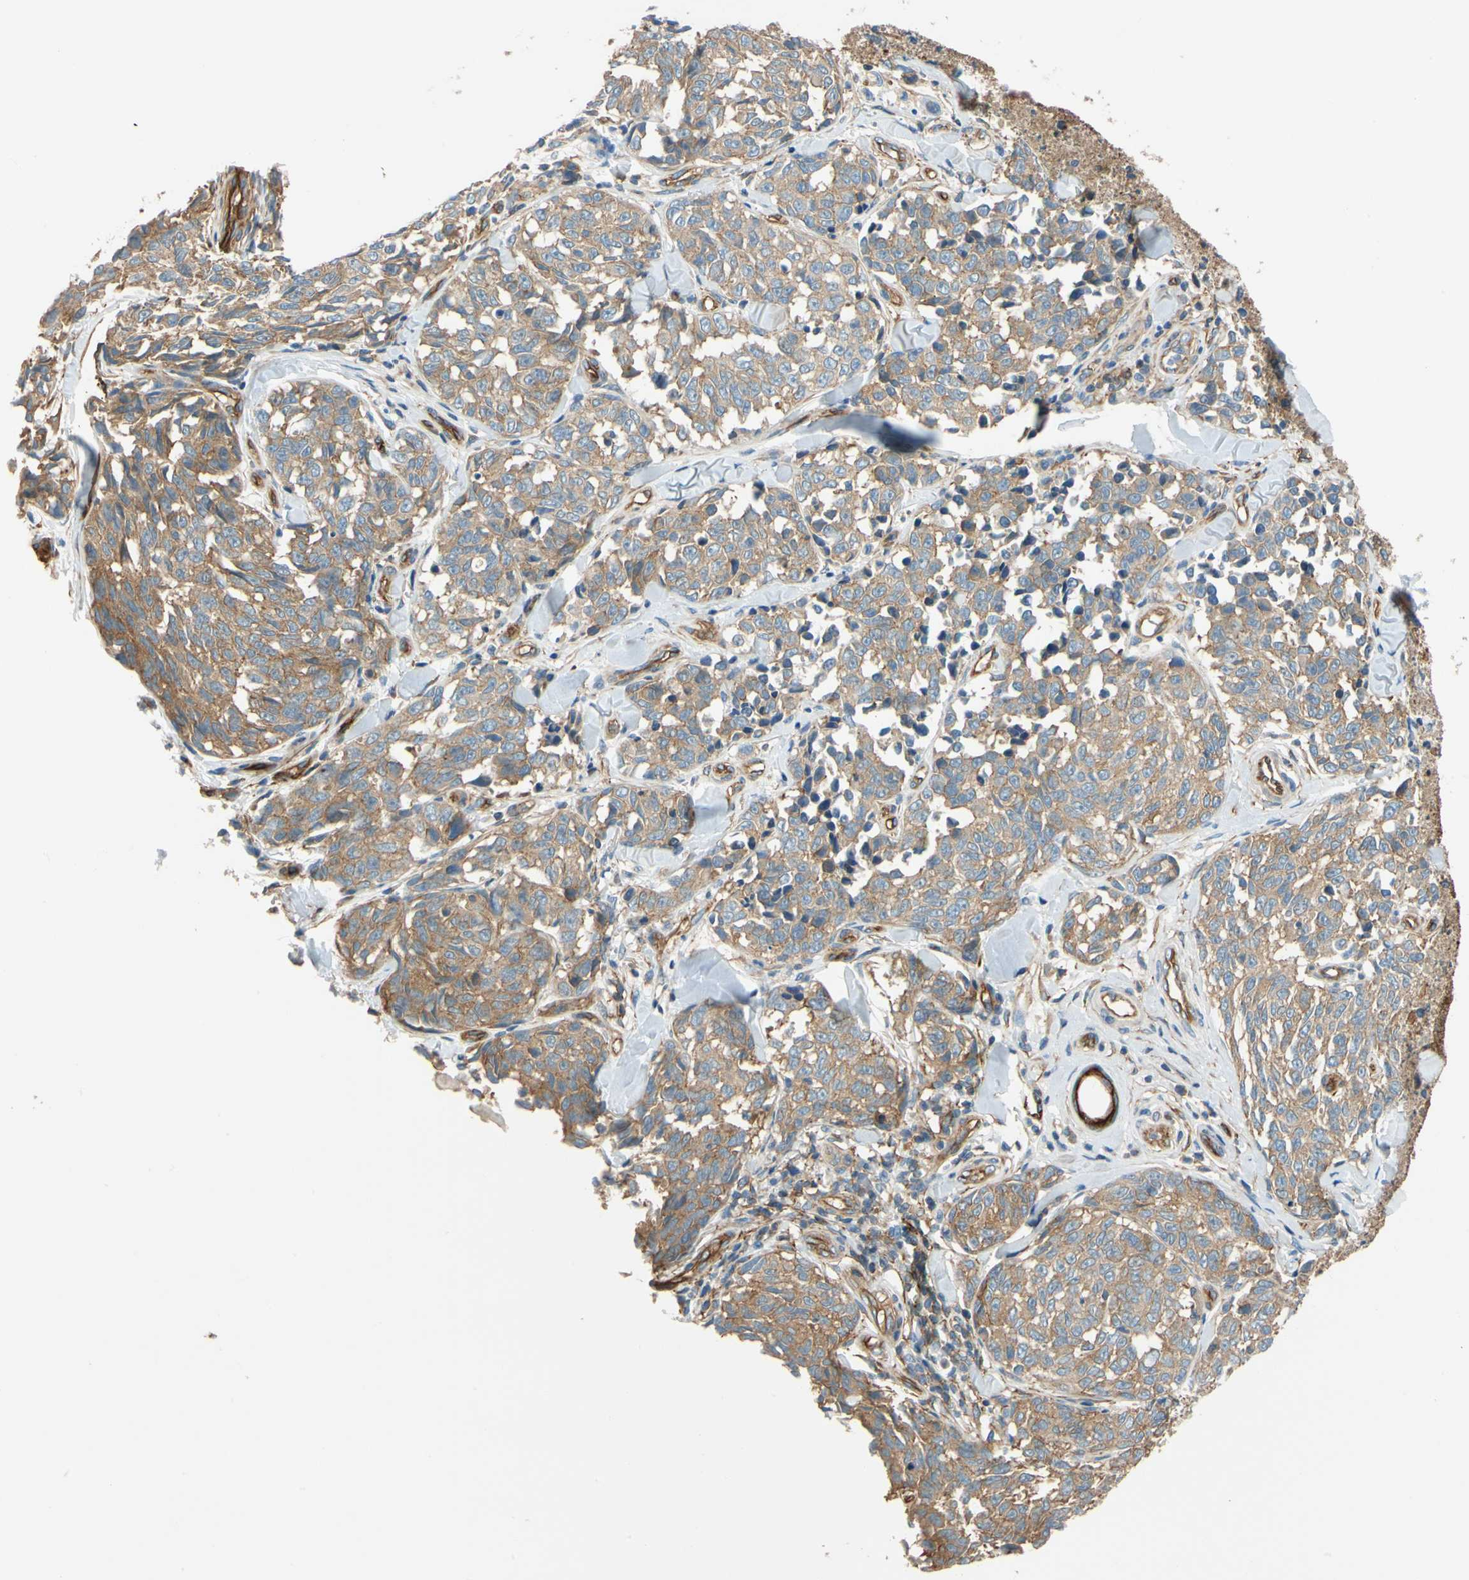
{"staining": {"intensity": "weak", "quantity": ">75%", "location": "cytoplasmic/membranous"}, "tissue": "melanoma", "cell_type": "Tumor cells", "image_type": "cancer", "snomed": [{"axis": "morphology", "description": "Malignant melanoma, NOS"}, {"axis": "topography", "description": "Skin"}], "caption": "Weak cytoplasmic/membranous positivity for a protein is seen in about >75% of tumor cells of malignant melanoma using IHC.", "gene": "SPTAN1", "patient": {"sex": "female", "age": 64}}